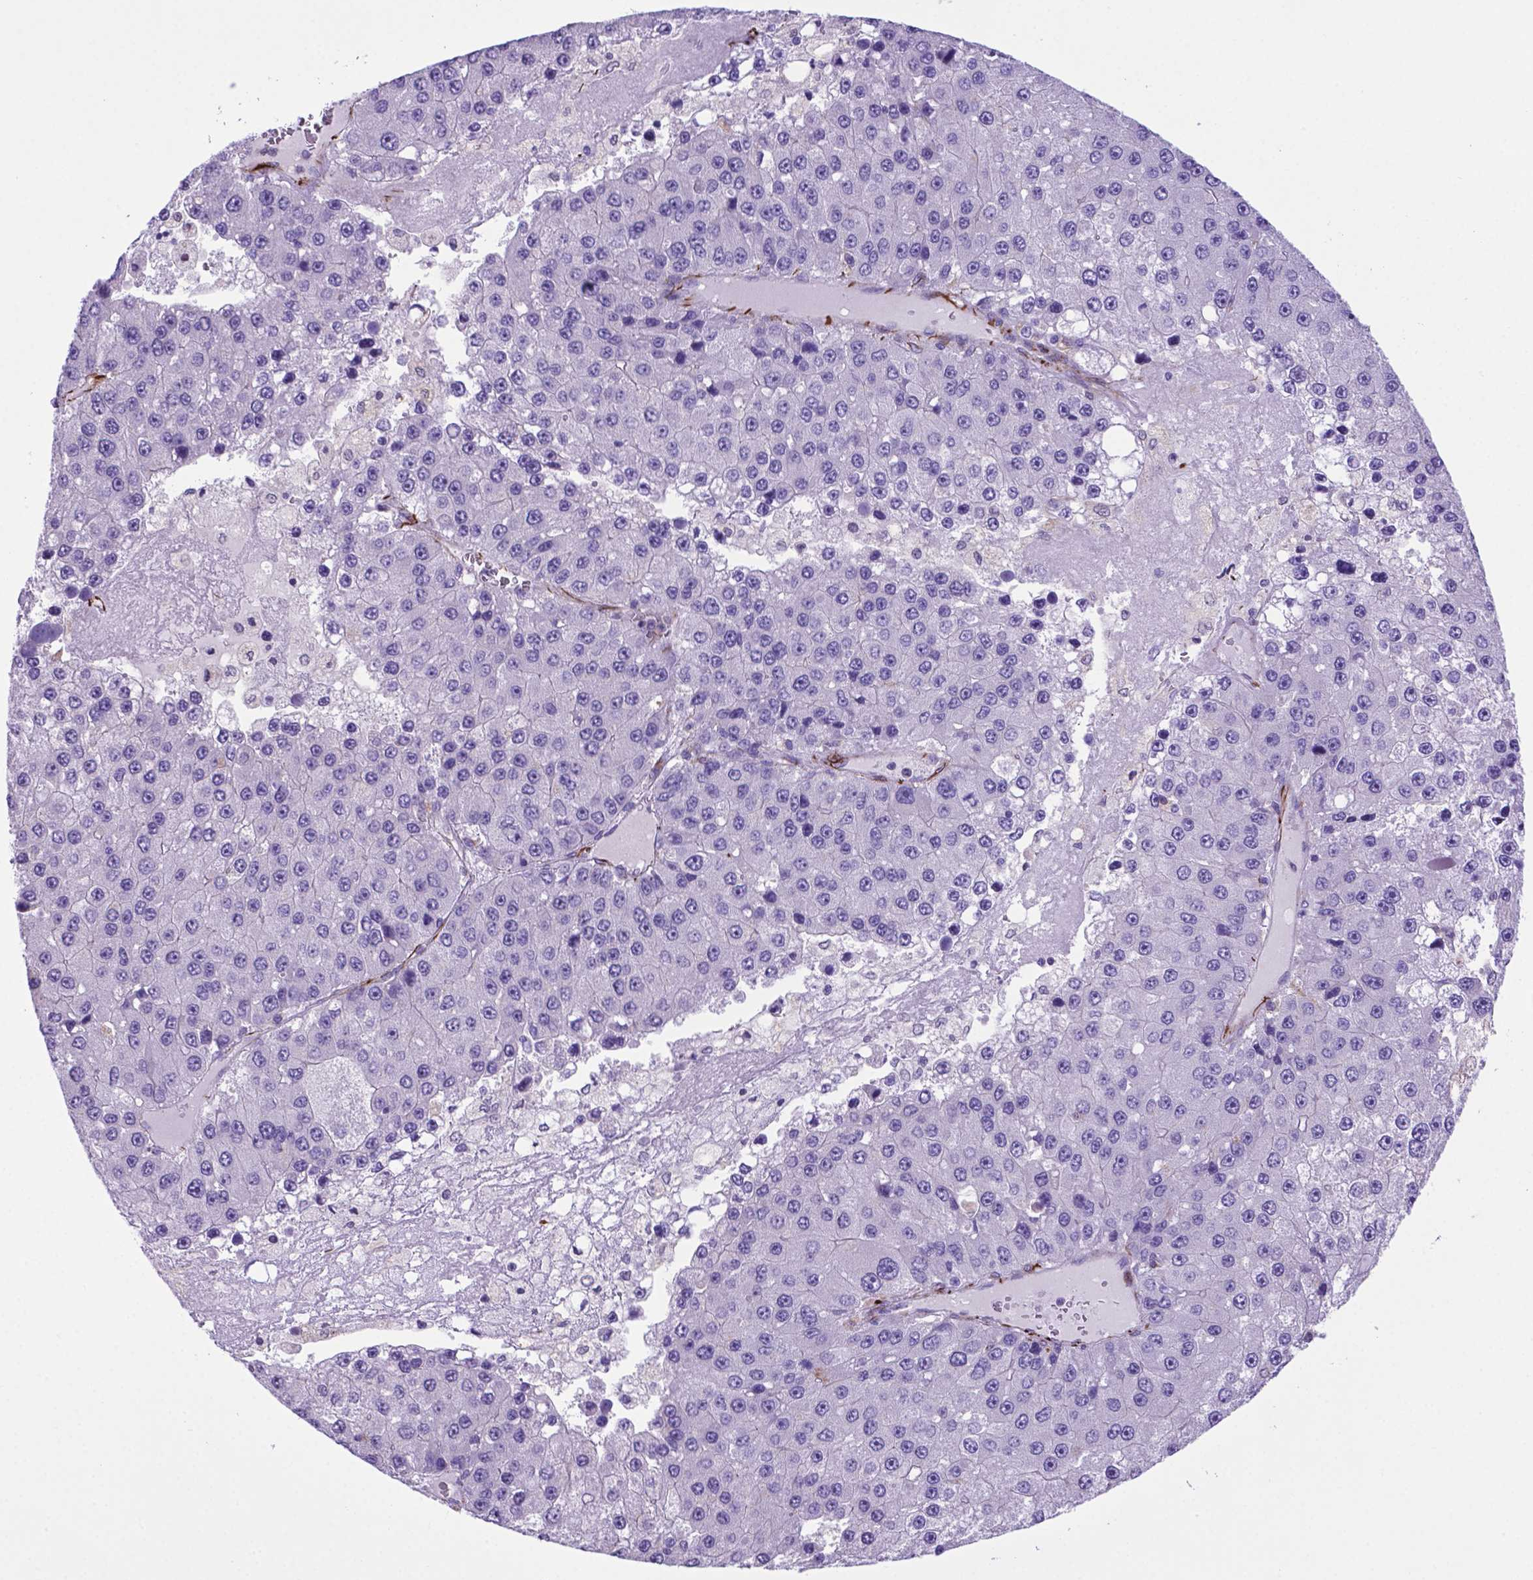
{"staining": {"intensity": "negative", "quantity": "none", "location": "none"}, "tissue": "liver cancer", "cell_type": "Tumor cells", "image_type": "cancer", "snomed": [{"axis": "morphology", "description": "Carcinoma, Hepatocellular, NOS"}, {"axis": "topography", "description": "Liver"}], "caption": "Liver cancer (hepatocellular carcinoma) stained for a protein using immunohistochemistry exhibits no expression tumor cells.", "gene": "LZTR1", "patient": {"sex": "female", "age": 73}}